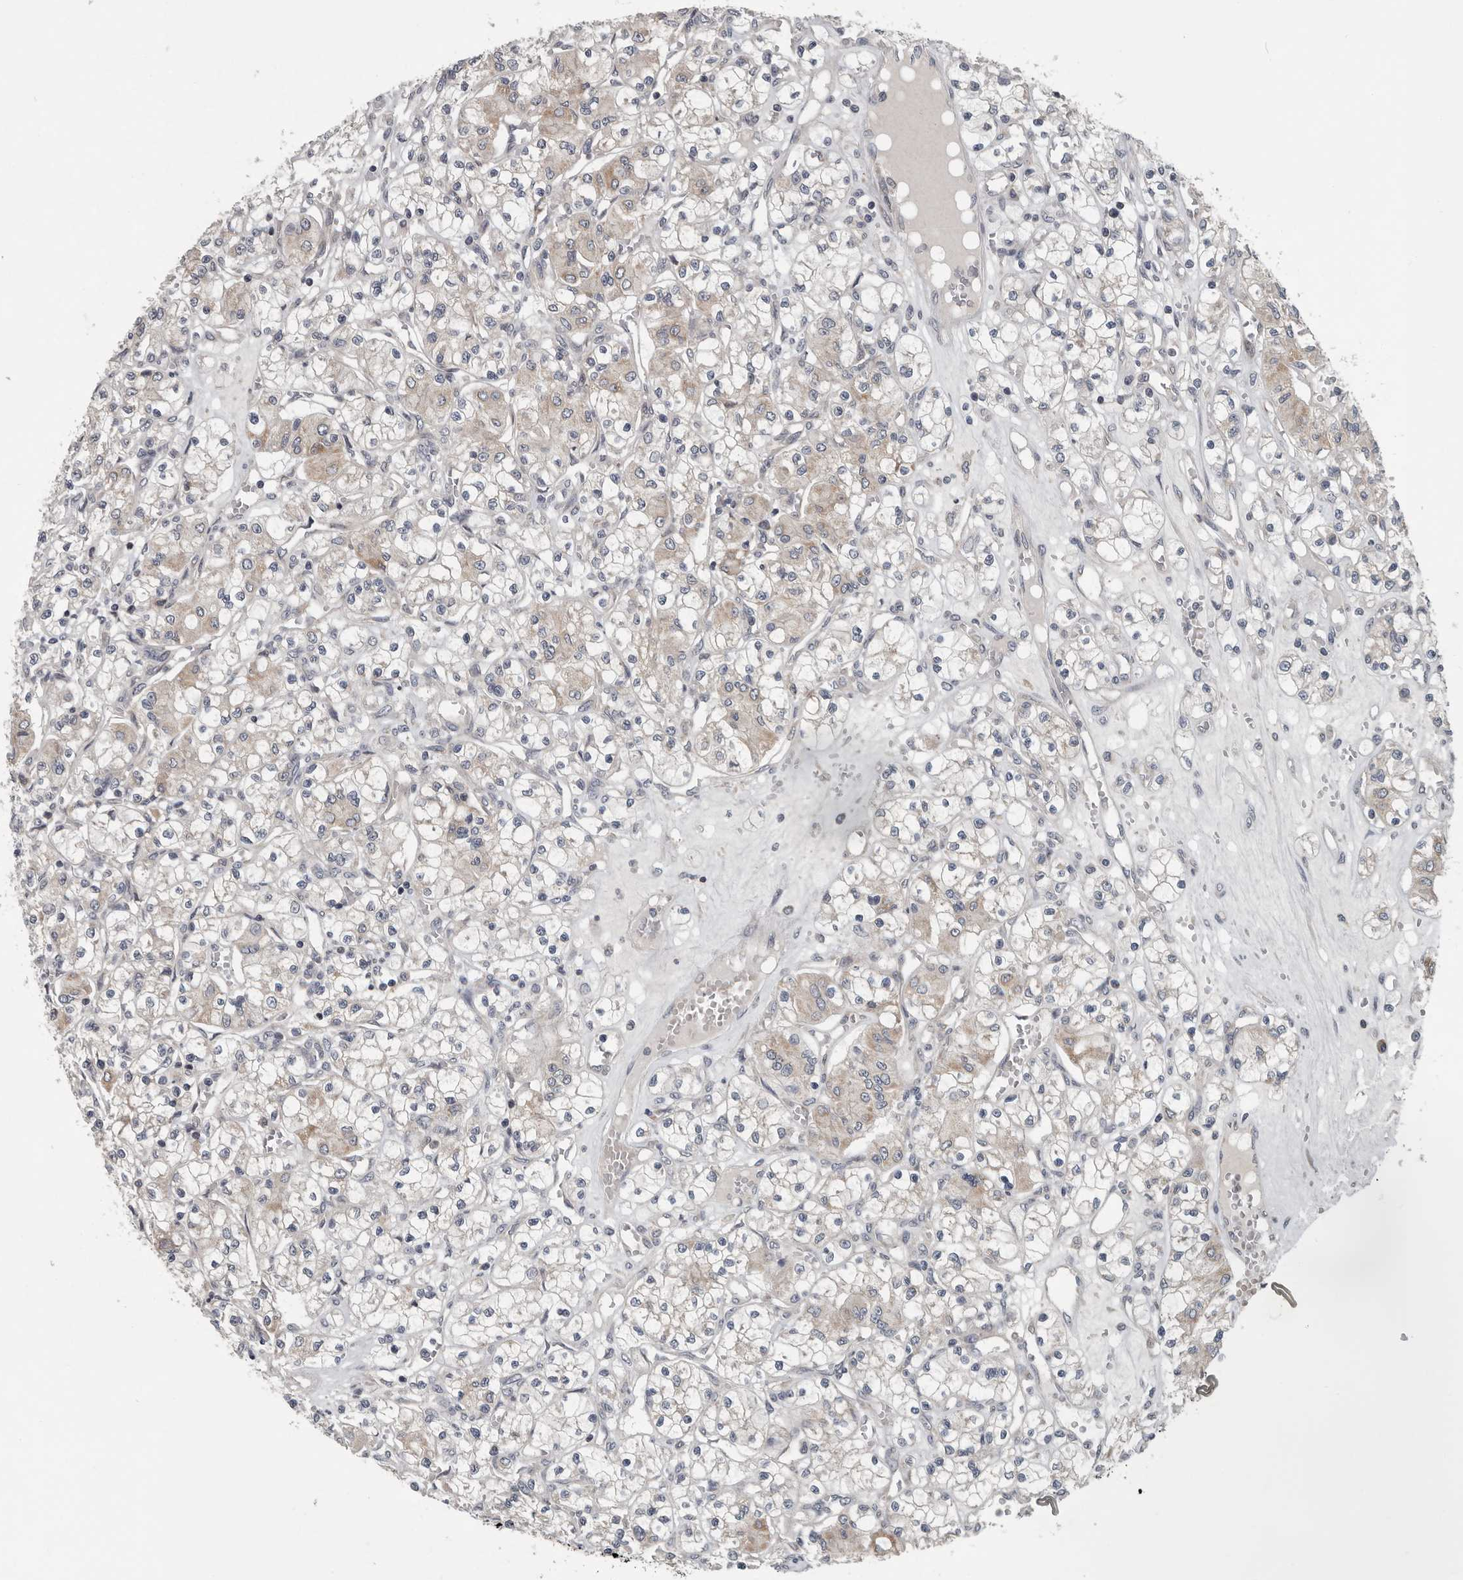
{"staining": {"intensity": "weak", "quantity": "25%-75%", "location": "cytoplasmic/membranous"}, "tissue": "renal cancer", "cell_type": "Tumor cells", "image_type": "cancer", "snomed": [{"axis": "morphology", "description": "Adenocarcinoma, NOS"}, {"axis": "topography", "description": "Kidney"}], "caption": "A brown stain shows weak cytoplasmic/membranous expression of a protein in human adenocarcinoma (renal) tumor cells.", "gene": "TMEM199", "patient": {"sex": "female", "age": 59}}